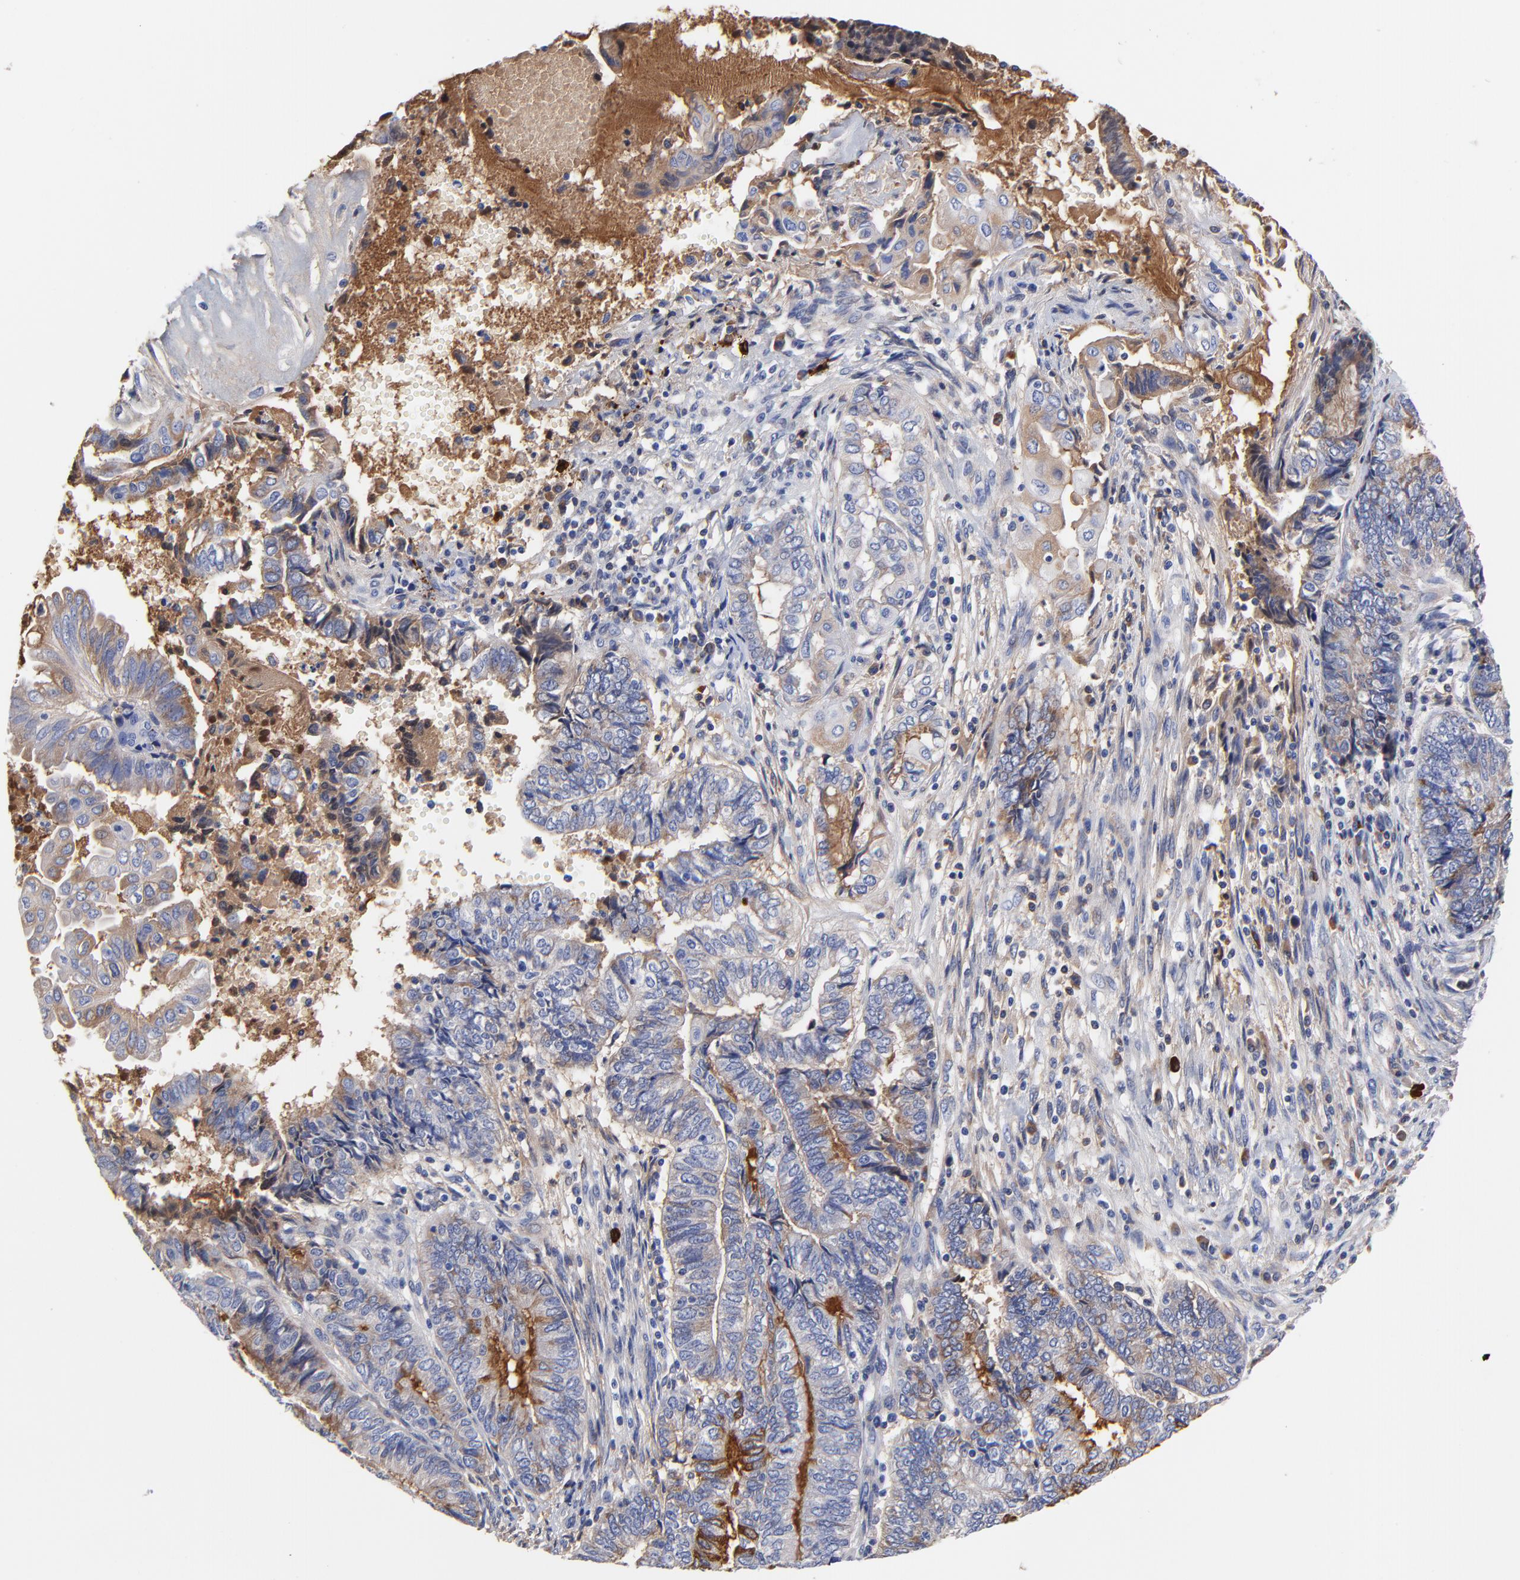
{"staining": {"intensity": "weak", "quantity": ">75%", "location": "cytoplasmic/membranous"}, "tissue": "endometrial cancer", "cell_type": "Tumor cells", "image_type": "cancer", "snomed": [{"axis": "morphology", "description": "Adenocarcinoma, NOS"}, {"axis": "topography", "description": "Uterus"}, {"axis": "topography", "description": "Endometrium"}], "caption": "A micrograph of human endometrial cancer stained for a protein shows weak cytoplasmic/membranous brown staining in tumor cells. The protein is shown in brown color, while the nuclei are stained blue.", "gene": "IGLV3-10", "patient": {"sex": "female", "age": 70}}